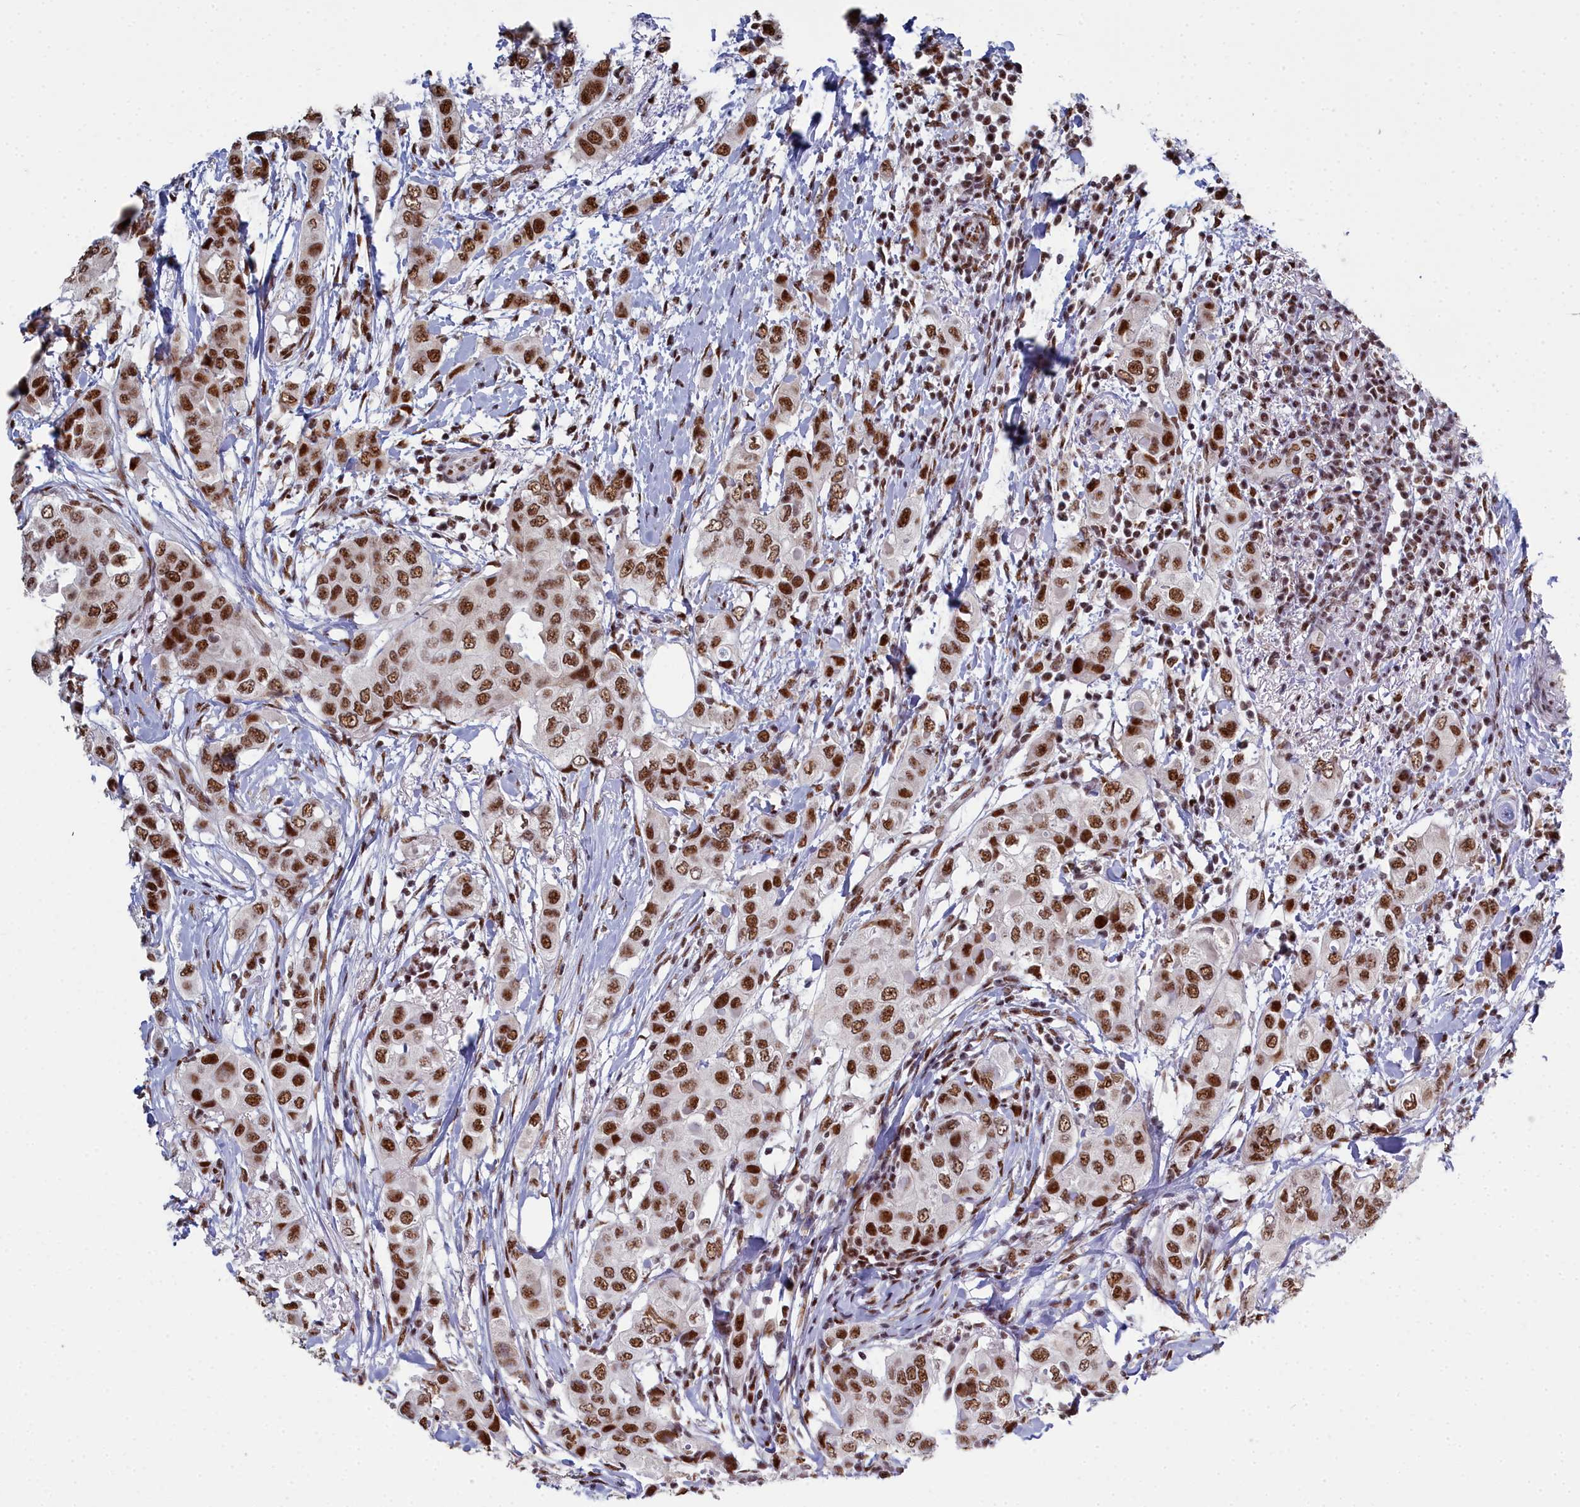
{"staining": {"intensity": "strong", "quantity": ">75%", "location": "nuclear"}, "tissue": "breast cancer", "cell_type": "Tumor cells", "image_type": "cancer", "snomed": [{"axis": "morphology", "description": "Lobular carcinoma"}, {"axis": "topography", "description": "Breast"}], "caption": "The histopathology image shows staining of breast cancer, revealing strong nuclear protein staining (brown color) within tumor cells. (IHC, brightfield microscopy, high magnification).", "gene": "SF3B3", "patient": {"sex": "female", "age": 51}}